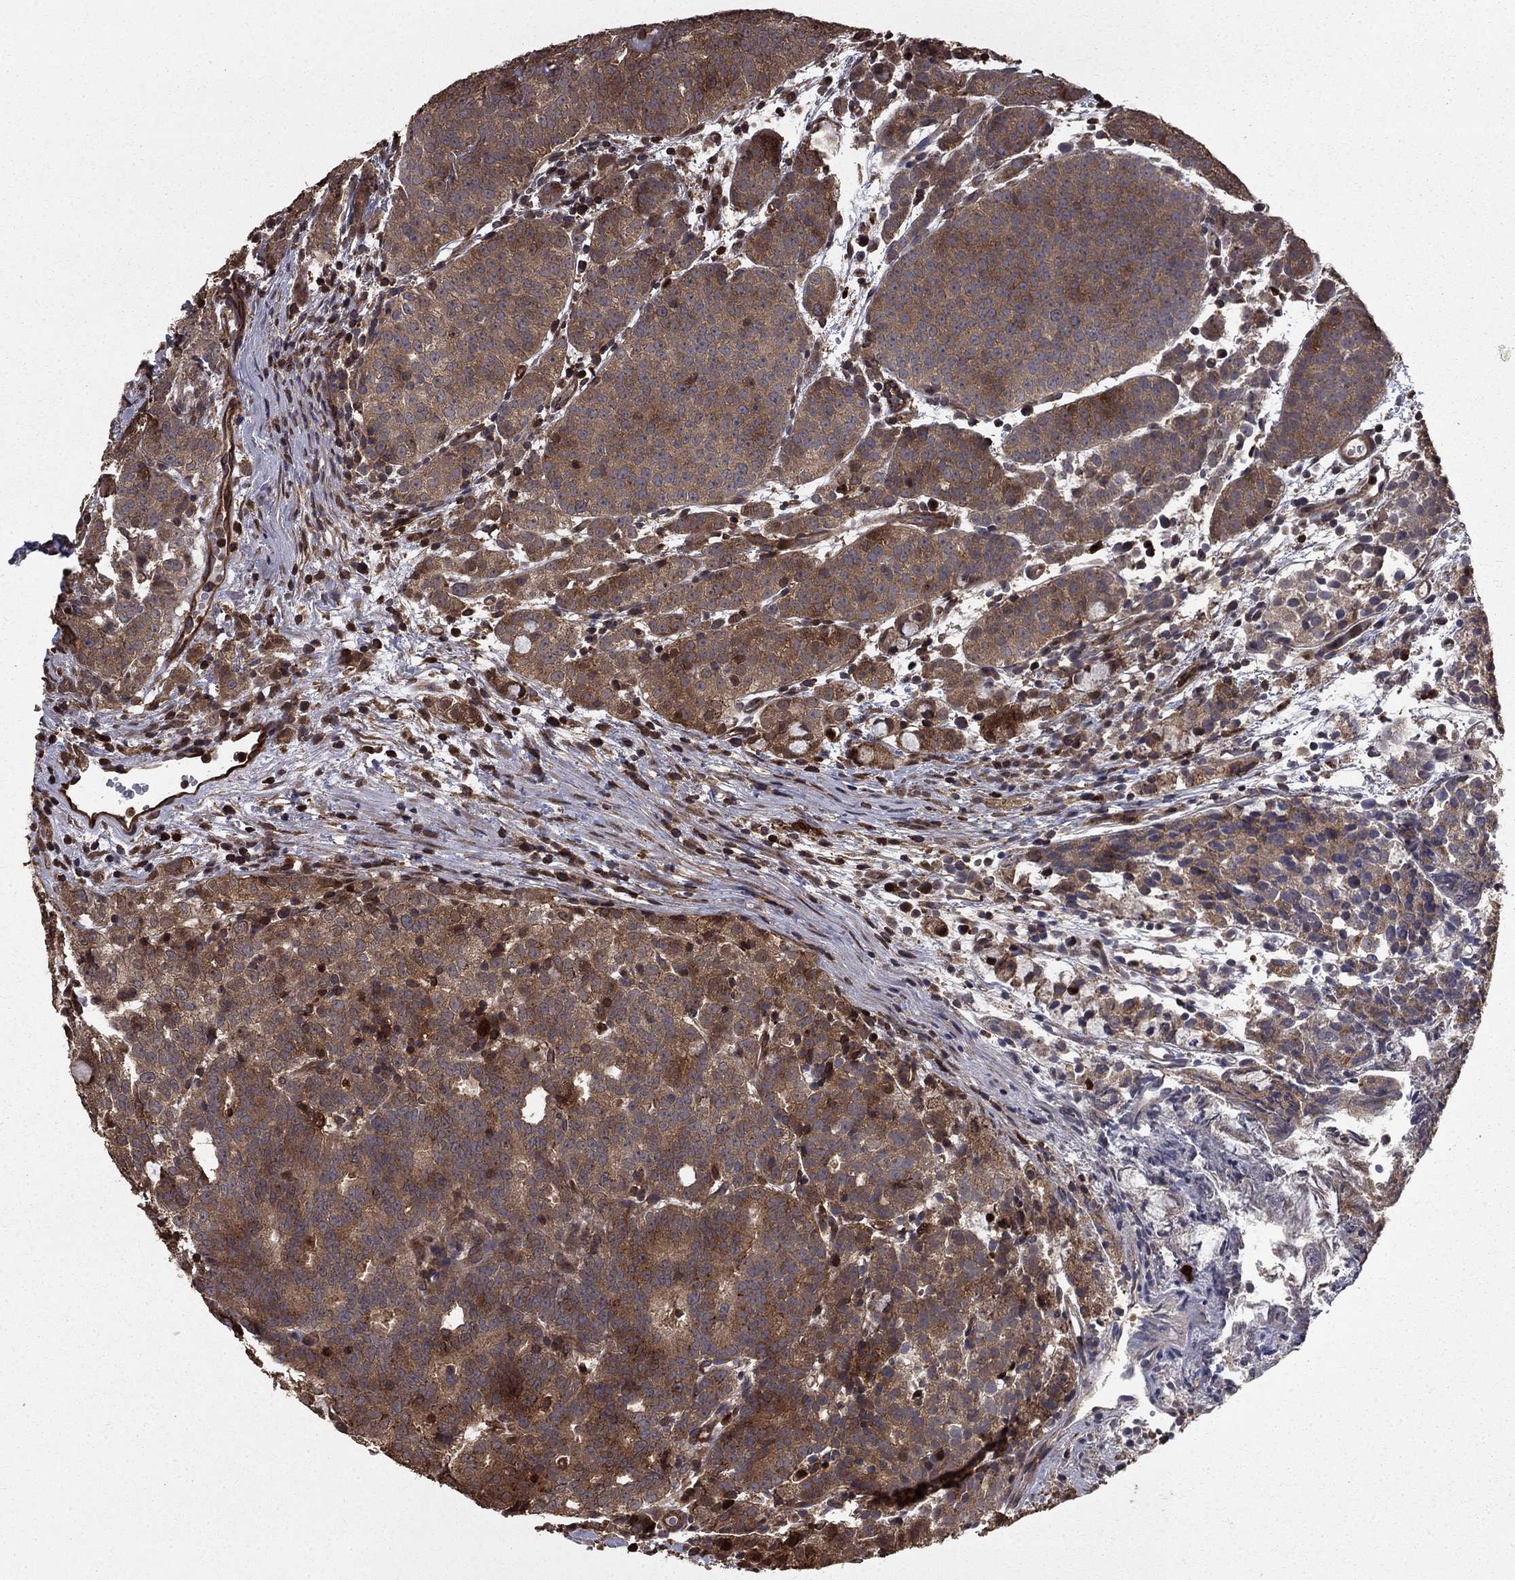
{"staining": {"intensity": "weak", "quantity": "25%-75%", "location": "cytoplasmic/membranous"}, "tissue": "prostate cancer", "cell_type": "Tumor cells", "image_type": "cancer", "snomed": [{"axis": "morphology", "description": "Adenocarcinoma, High grade"}, {"axis": "topography", "description": "Prostate"}], "caption": "Immunohistochemistry (IHC) micrograph of neoplastic tissue: adenocarcinoma (high-grade) (prostate) stained using immunohistochemistry (IHC) shows low levels of weak protein expression localized specifically in the cytoplasmic/membranous of tumor cells, appearing as a cytoplasmic/membranous brown color.", "gene": "GYG1", "patient": {"sex": "male", "age": 53}}